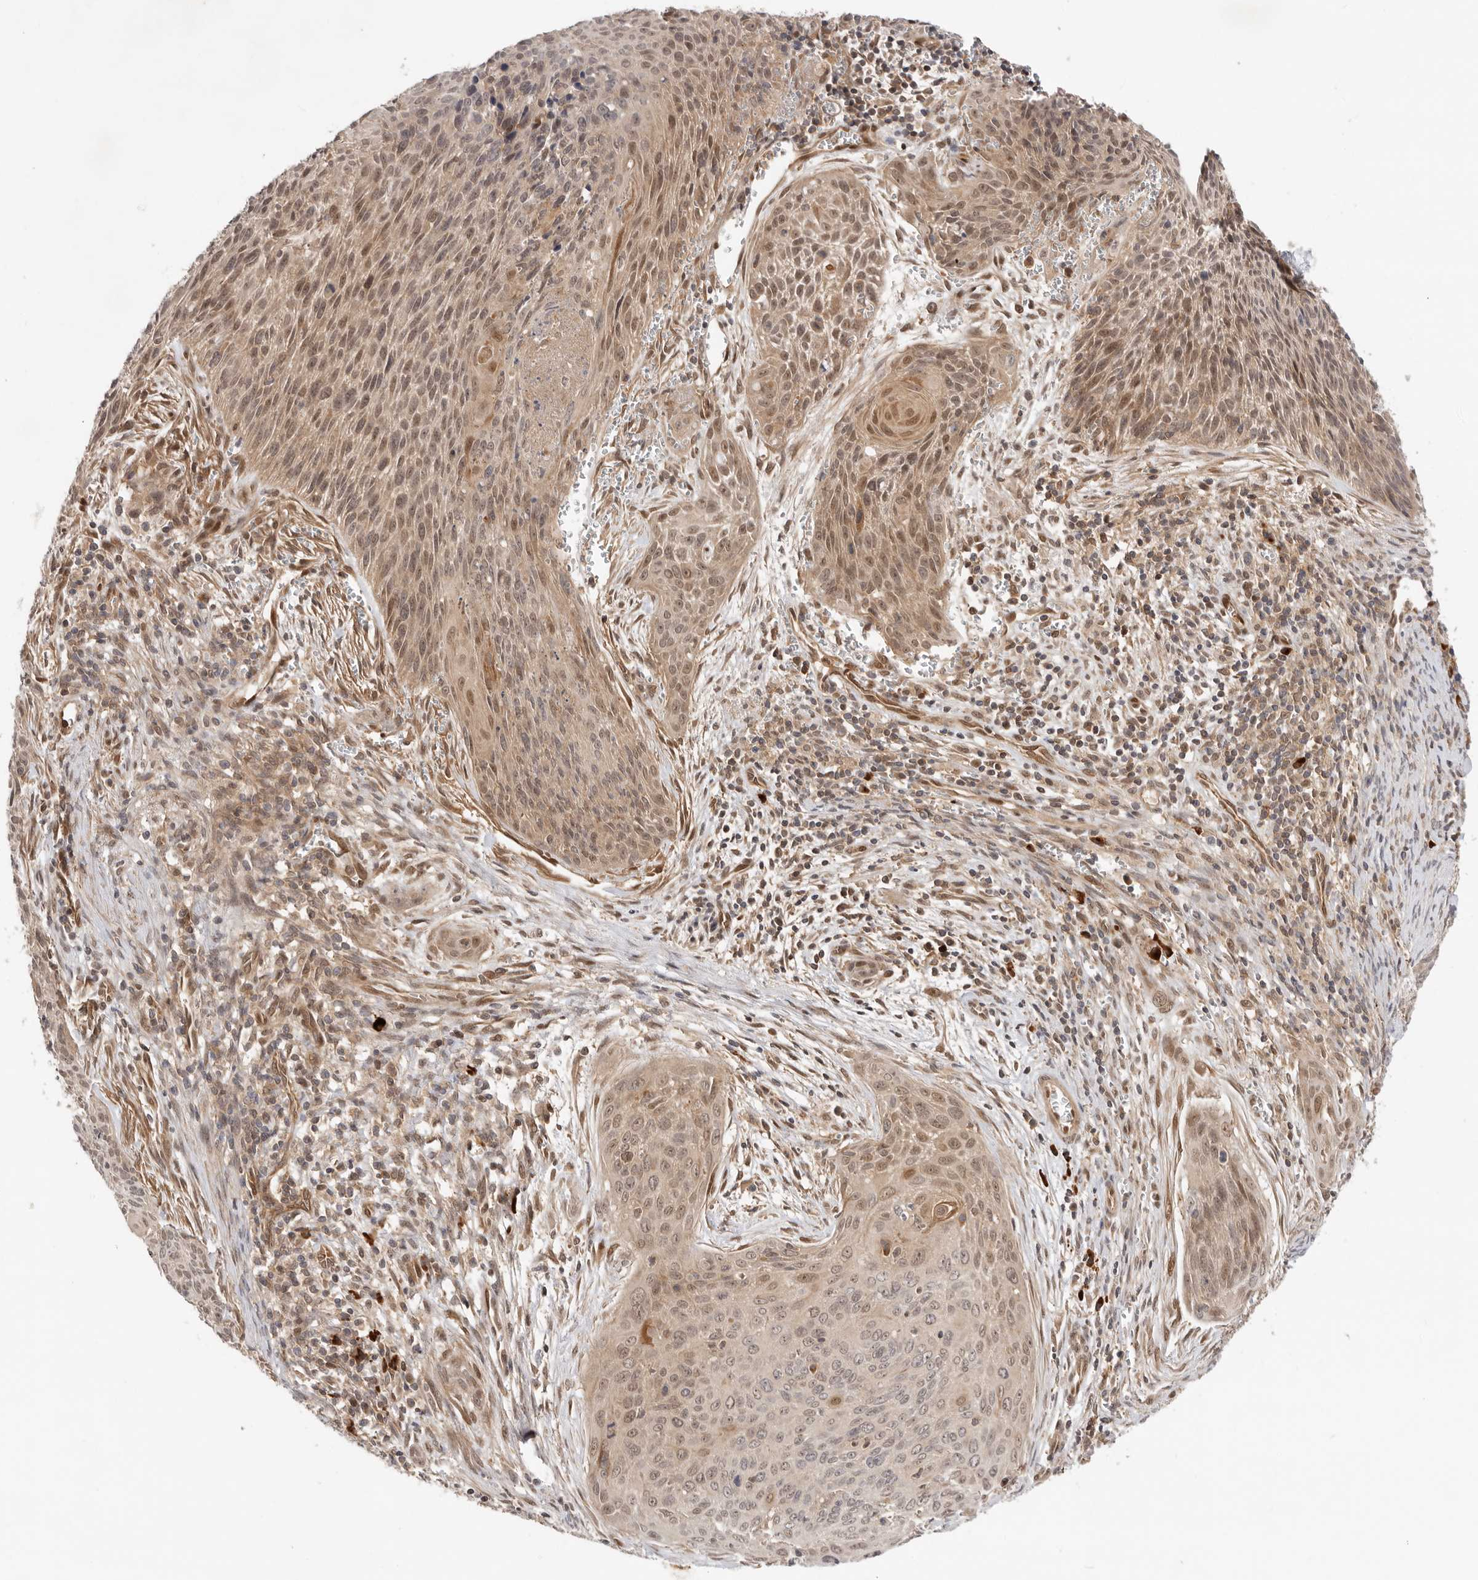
{"staining": {"intensity": "weak", "quantity": ">75%", "location": "nuclear"}, "tissue": "cervical cancer", "cell_type": "Tumor cells", "image_type": "cancer", "snomed": [{"axis": "morphology", "description": "Squamous cell carcinoma, NOS"}, {"axis": "topography", "description": "Cervix"}], "caption": "The micrograph shows a brown stain indicating the presence of a protein in the nuclear of tumor cells in squamous cell carcinoma (cervical).", "gene": "DCAF8", "patient": {"sex": "female", "age": 55}}